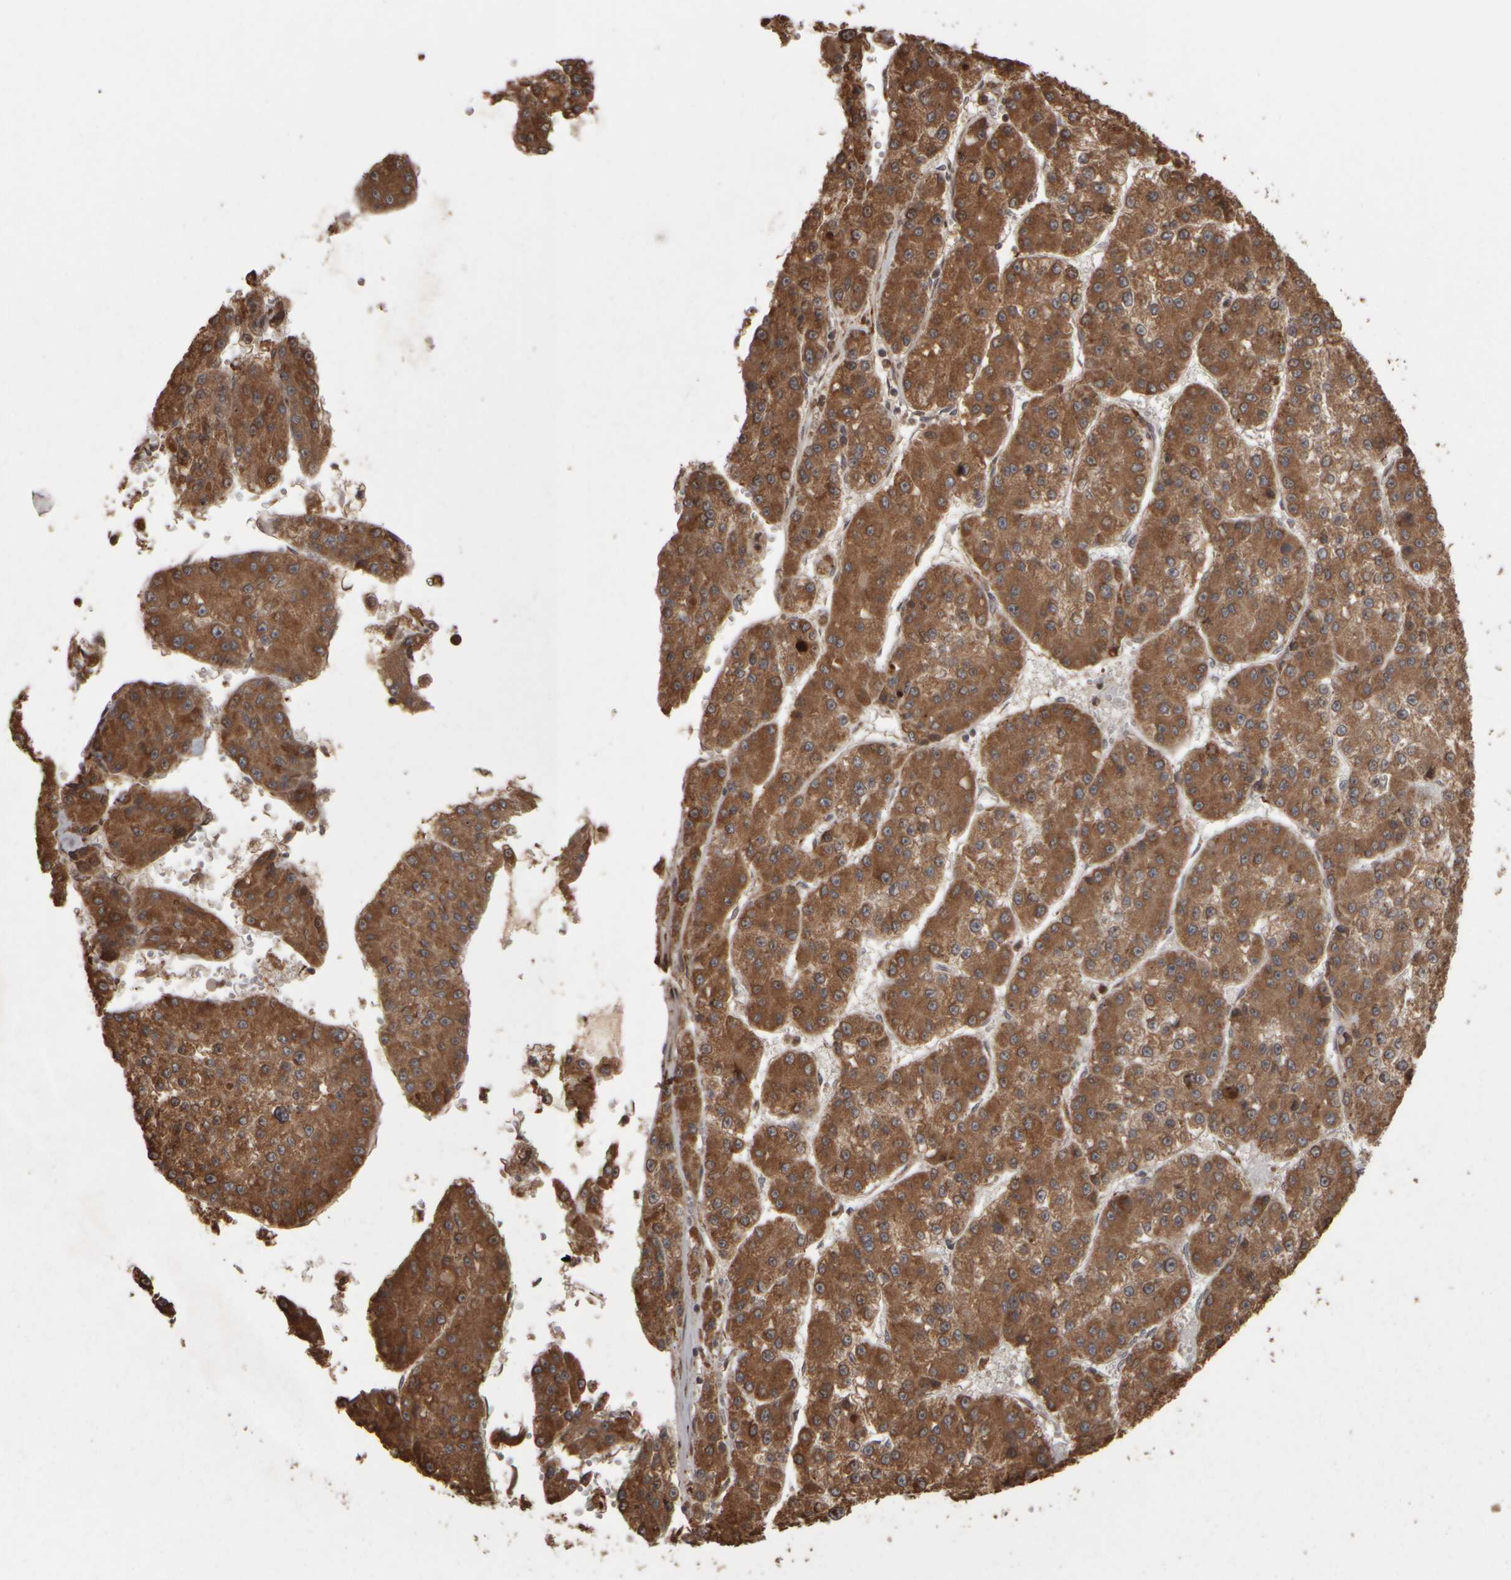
{"staining": {"intensity": "moderate", "quantity": ">75%", "location": "cytoplasmic/membranous"}, "tissue": "liver cancer", "cell_type": "Tumor cells", "image_type": "cancer", "snomed": [{"axis": "morphology", "description": "Carcinoma, Hepatocellular, NOS"}, {"axis": "topography", "description": "Liver"}], "caption": "Moderate cytoplasmic/membranous protein staining is present in about >75% of tumor cells in hepatocellular carcinoma (liver).", "gene": "AGBL3", "patient": {"sex": "female", "age": 73}}